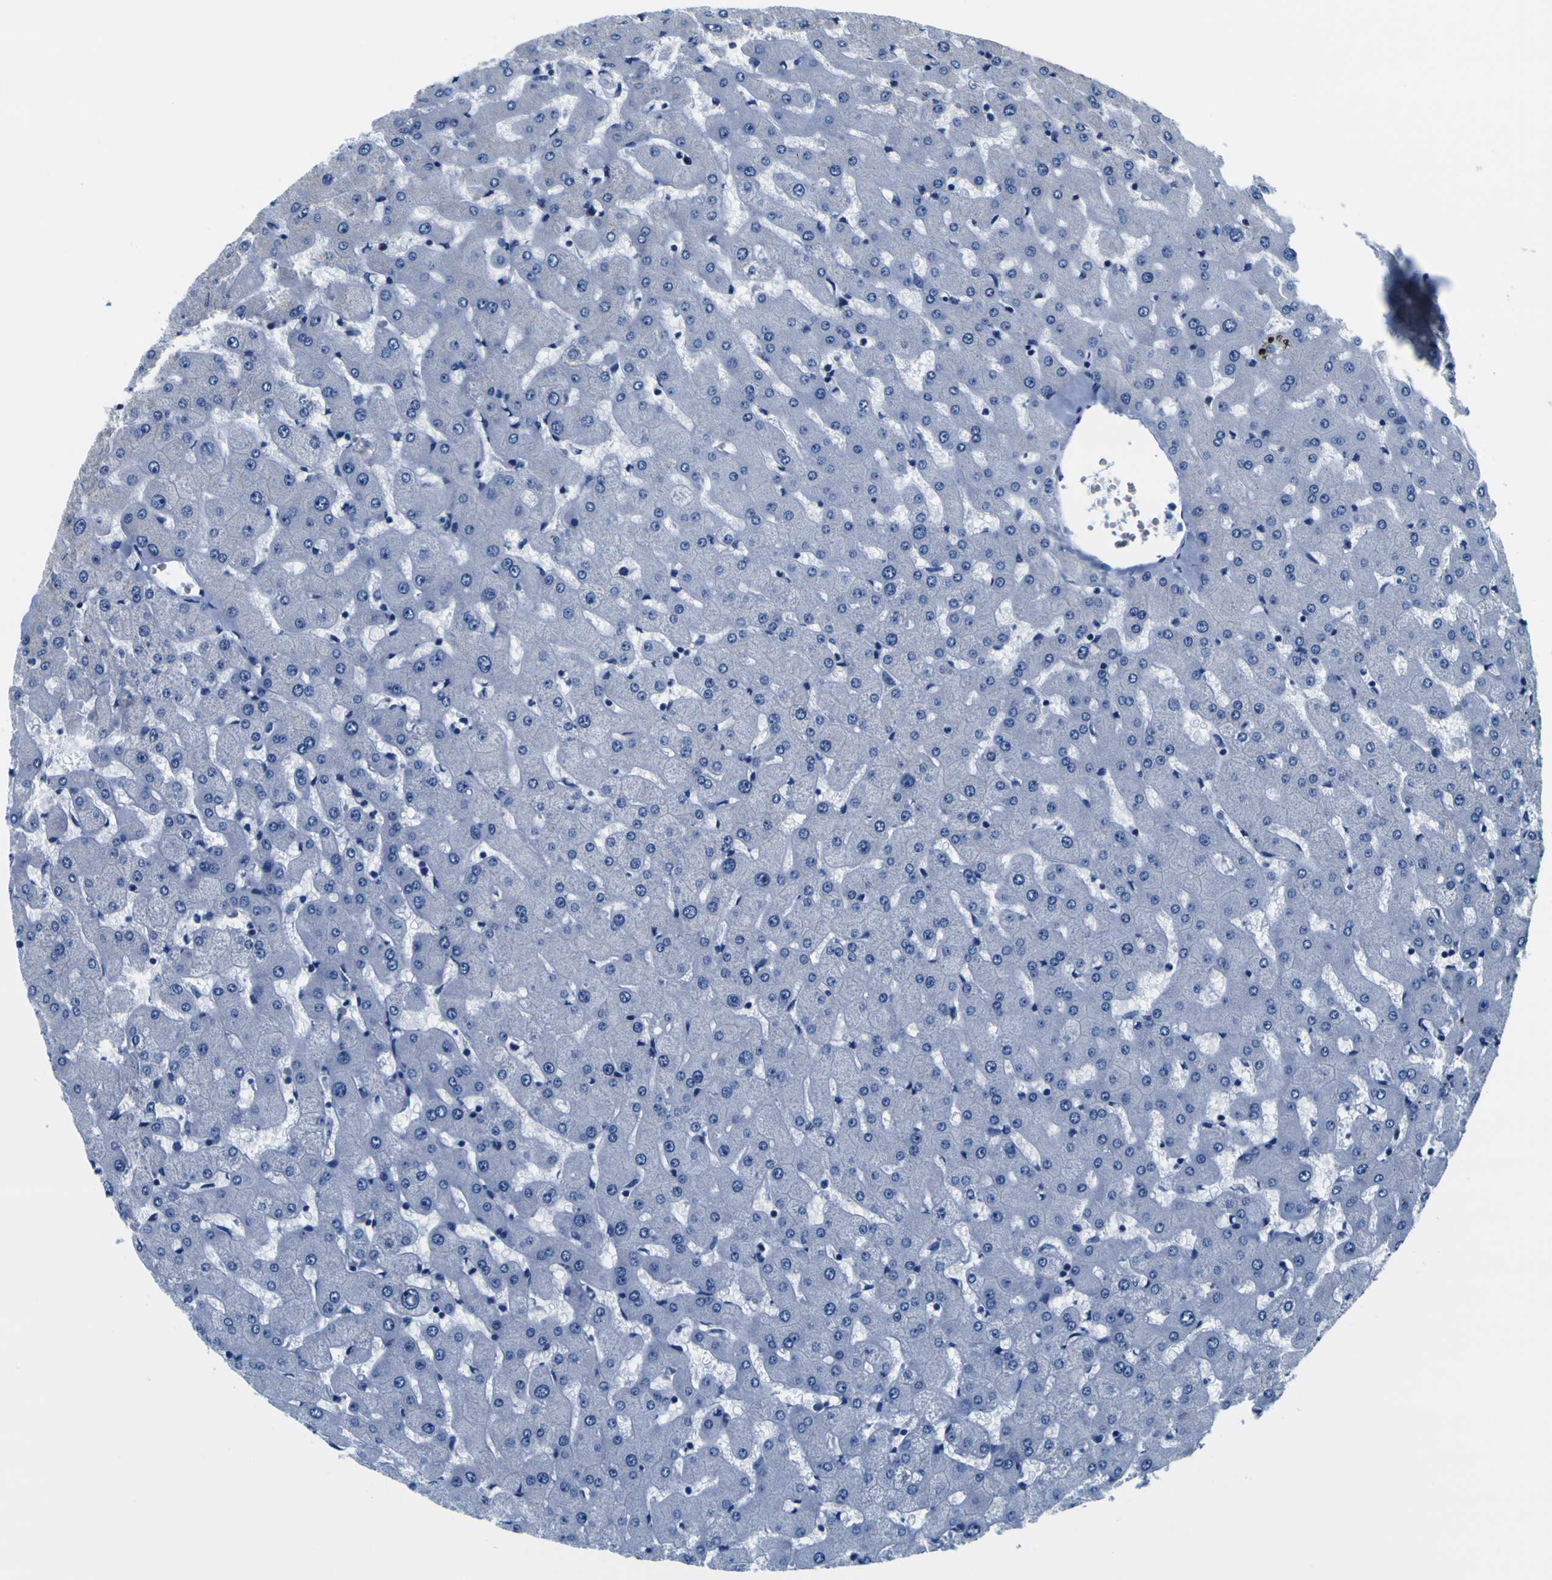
{"staining": {"intensity": "weak", "quantity": "25%-75%", "location": "cytoplasmic/membranous"}, "tissue": "liver", "cell_type": "Cholangiocytes", "image_type": "normal", "snomed": [{"axis": "morphology", "description": "Normal tissue, NOS"}, {"axis": "topography", "description": "Liver"}], "caption": "Weak cytoplasmic/membranous positivity for a protein is identified in about 25%-75% of cholangiocytes of normal liver using immunohistochemistry.", "gene": "TUBA1B", "patient": {"sex": "female", "age": 63}}